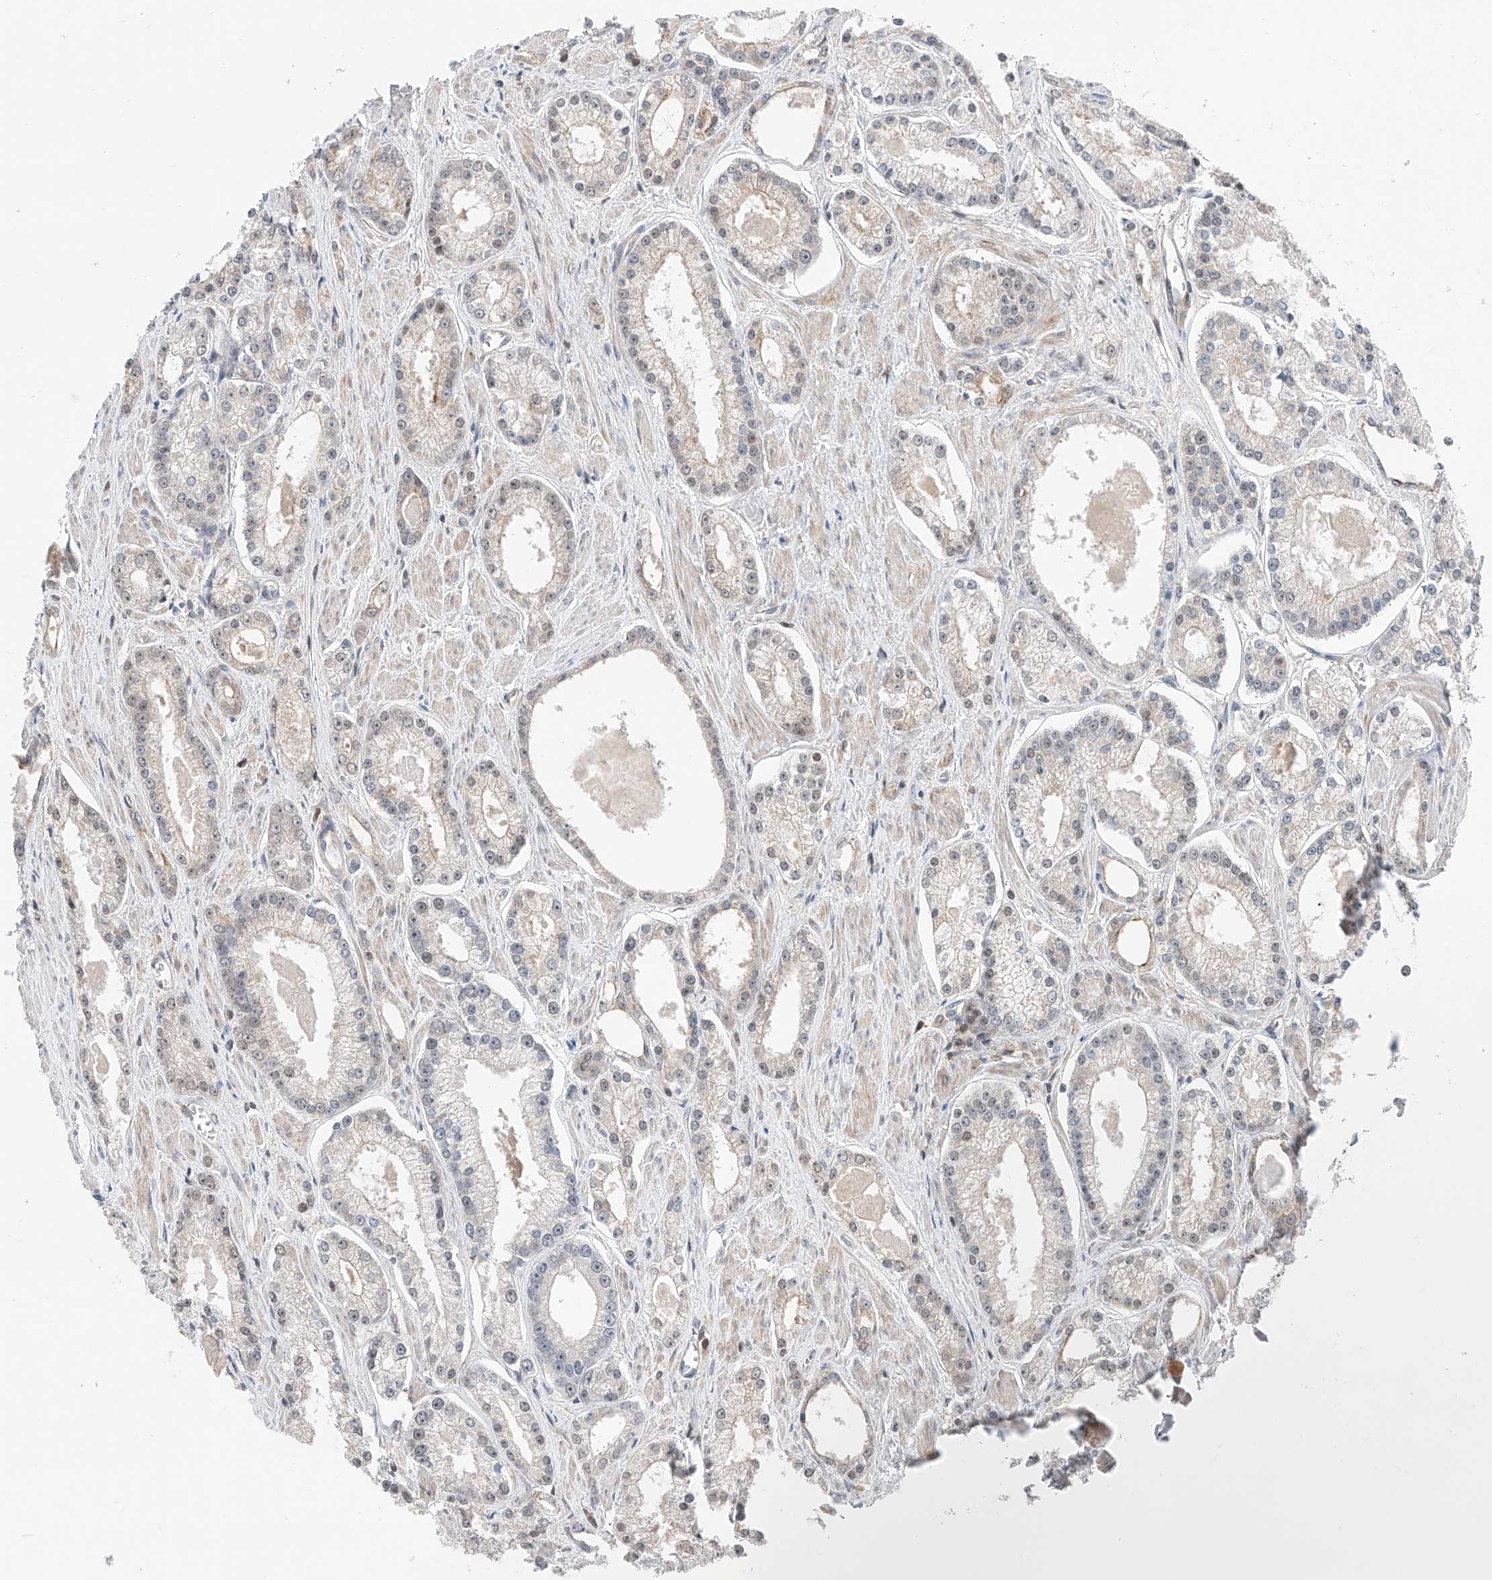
{"staining": {"intensity": "negative", "quantity": "none", "location": "none"}, "tissue": "prostate cancer", "cell_type": "Tumor cells", "image_type": "cancer", "snomed": [{"axis": "morphology", "description": "Adenocarcinoma, Low grade"}, {"axis": "topography", "description": "Prostate"}], "caption": "Immunohistochemistry histopathology image of low-grade adenocarcinoma (prostate) stained for a protein (brown), which reveals no positivity in tumor cells. Brightfield microscopy of immunohistochemistry (IHC) stained with DAB (brown) and hematoxylin (blue), captured at high magnification.", "gene": "SNRNP200", "patient": {"sex": "male", "age": 54}}